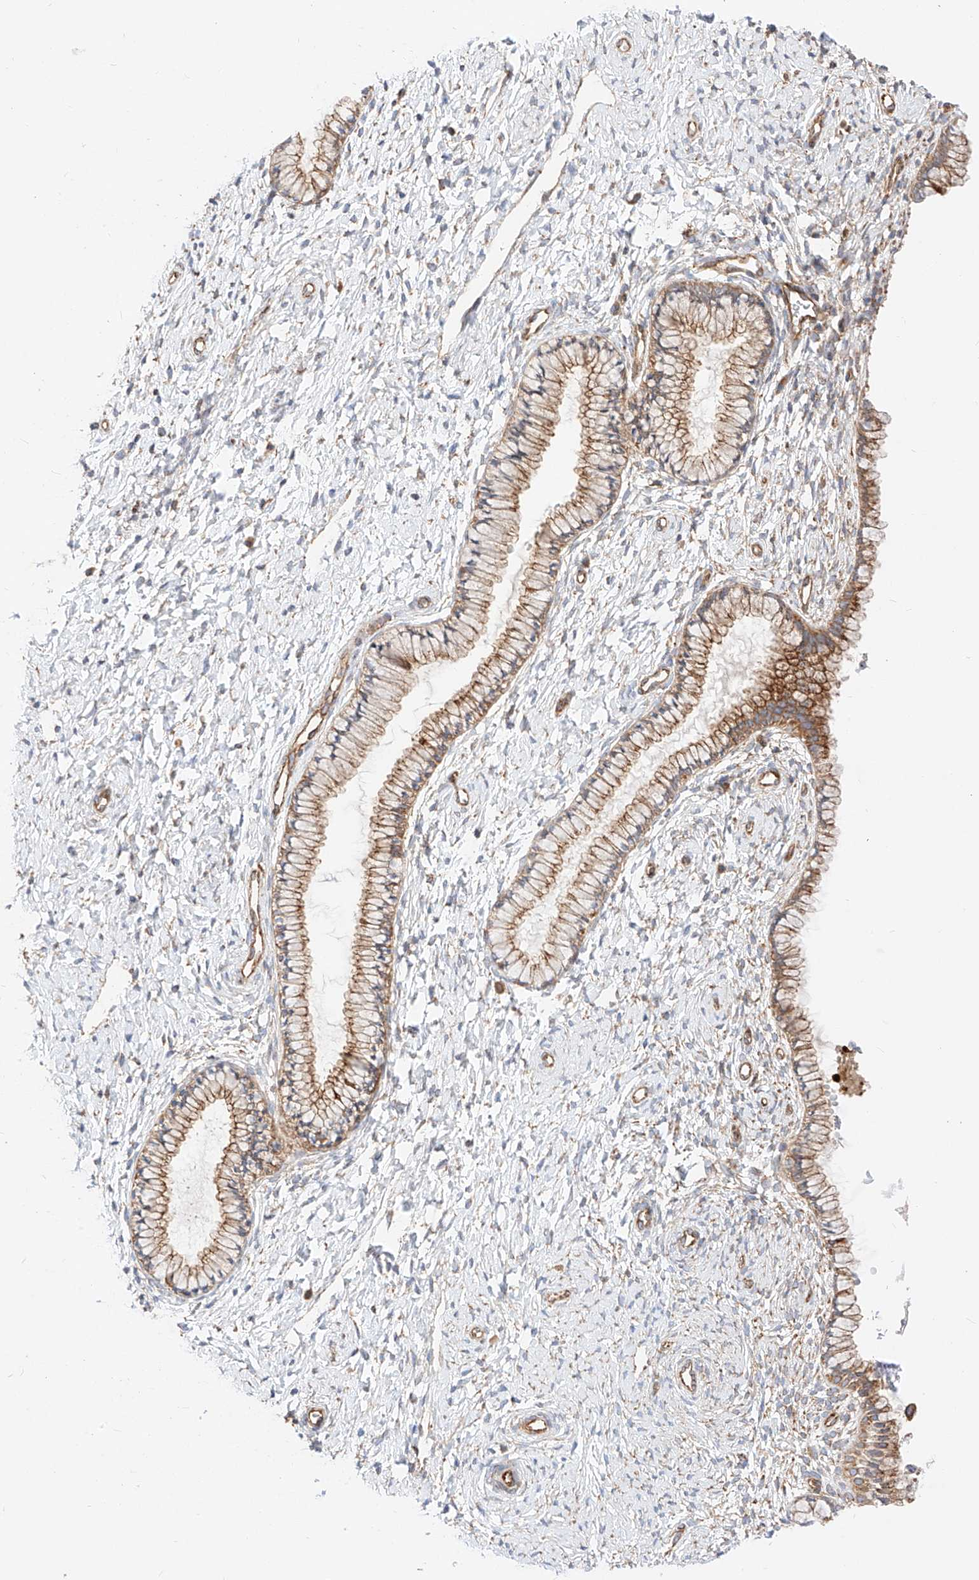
{"staining": {"intensity": "moderate", "quantity": ">75%", "location": "cytoplasmic/membranous"}, "tissue": "cervix", "cell_type": "Glandular cells", "image_type": "normal", "snomed": [{"axis": "morphology", "description": "Normal tissue, NOS"}, {"axis": "topography", "description": "Cervix"}], "caption": "DAB immunohistochemical staining of unremarkable cervix demonstrates moderate cytoplasmic/membranous protein expression in about >75% of glandular cells.", "gene": "CSGALNACT2", "patient": {"sex": "female", "age": 33}}